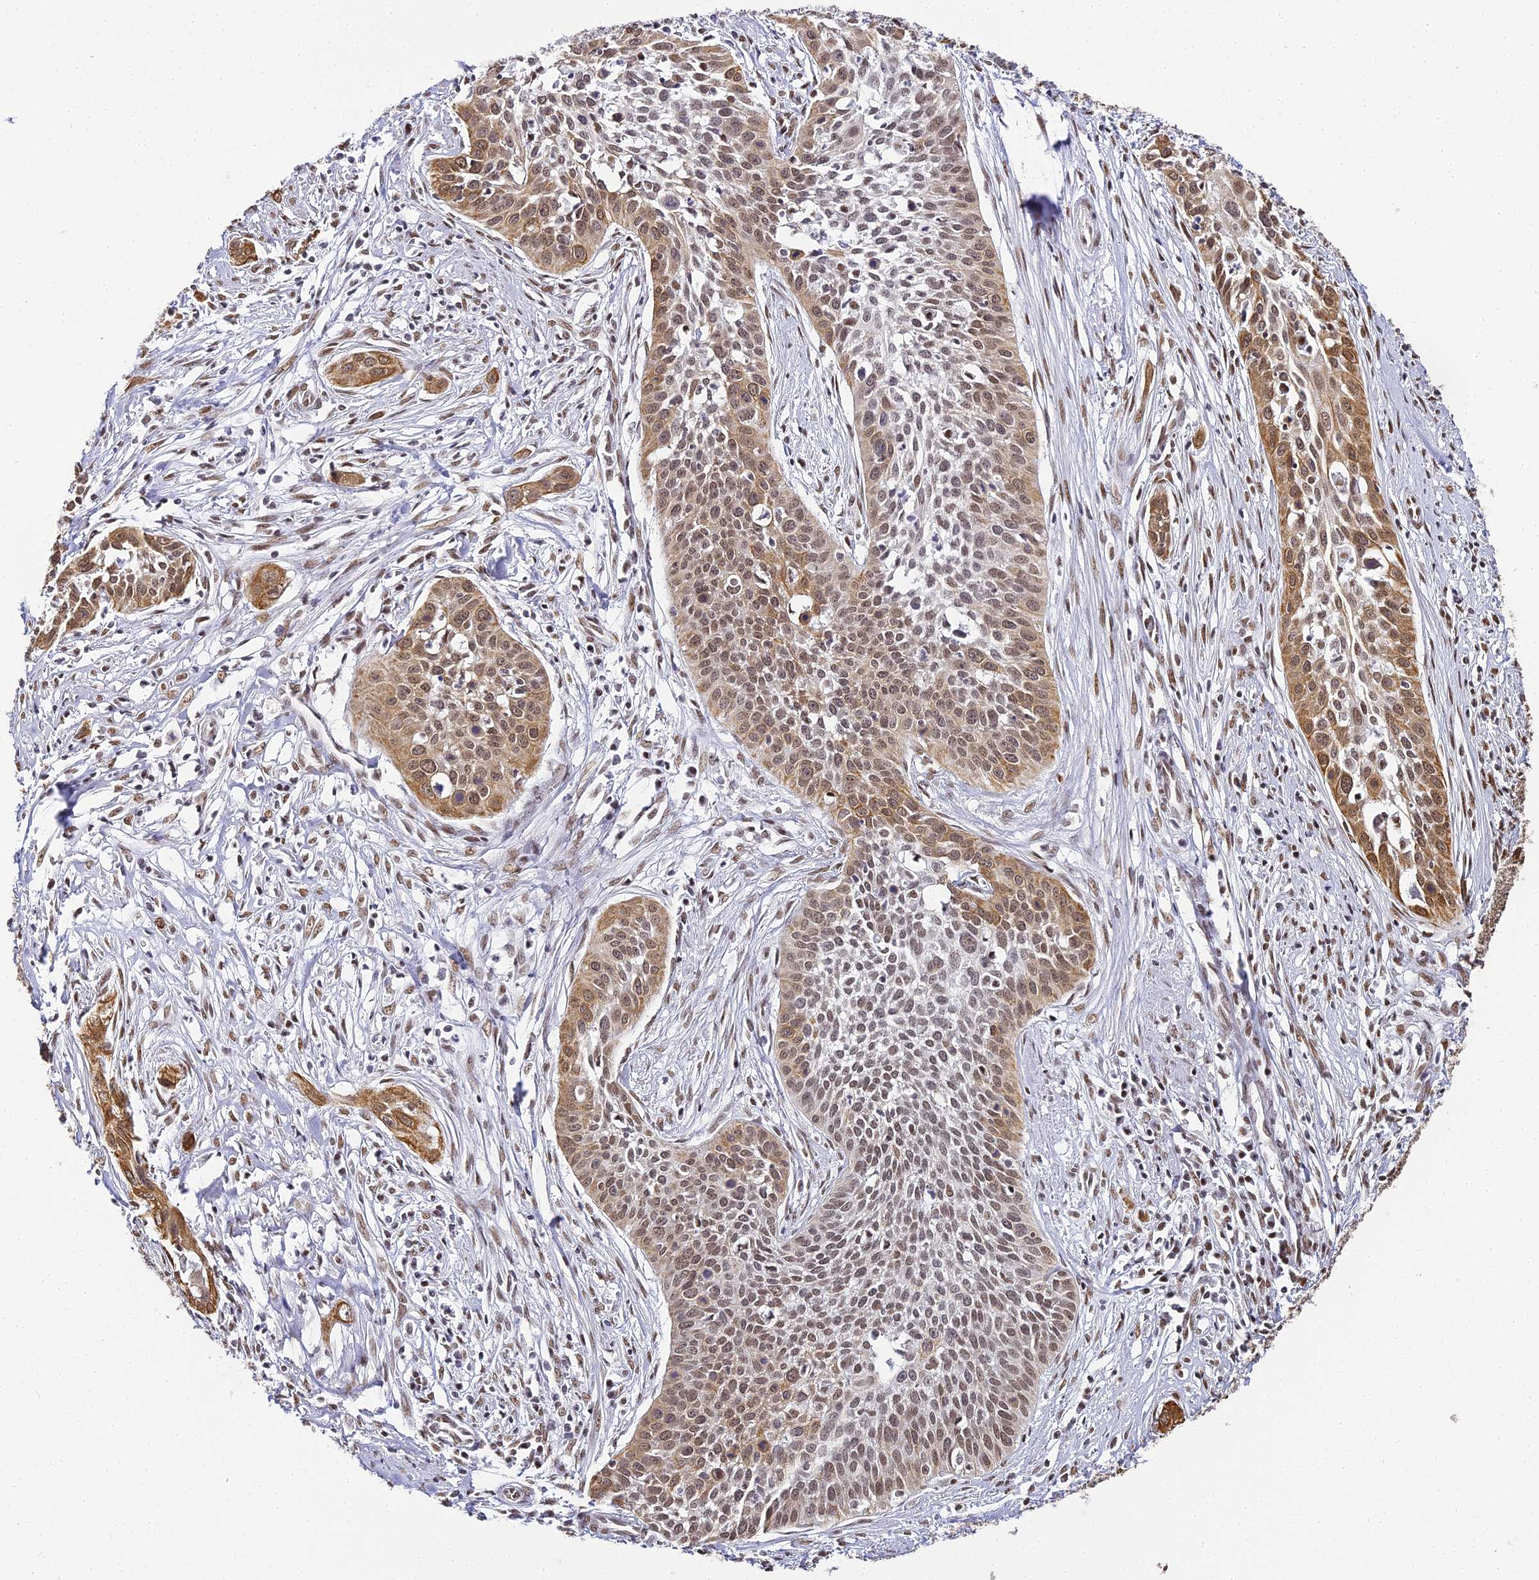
{"staining": {"intensity": "moderate", "quantity": ">75%", "location": "cytoplasmic/membranous,nuclear"}, "tissue": "cervical cancer", "cell_type": "Tumor cells", "image_type": "cancer", "snomed": [{"axis": "morphology", "description": "Squamous cell carcinoma, NOS"}, {"axis": "topography", "description": "Cervix"}], "caption": "There is medium levels of moderate cytoplasmic/membranous and nuclear positivity in tumor cells of cervical cancer (squamous cell carcinoma), as demonstrated by immunohistochemical staining (brown color).", "gene": "HNRNPA1", "patient": {"sex": "female", "age": 34}}